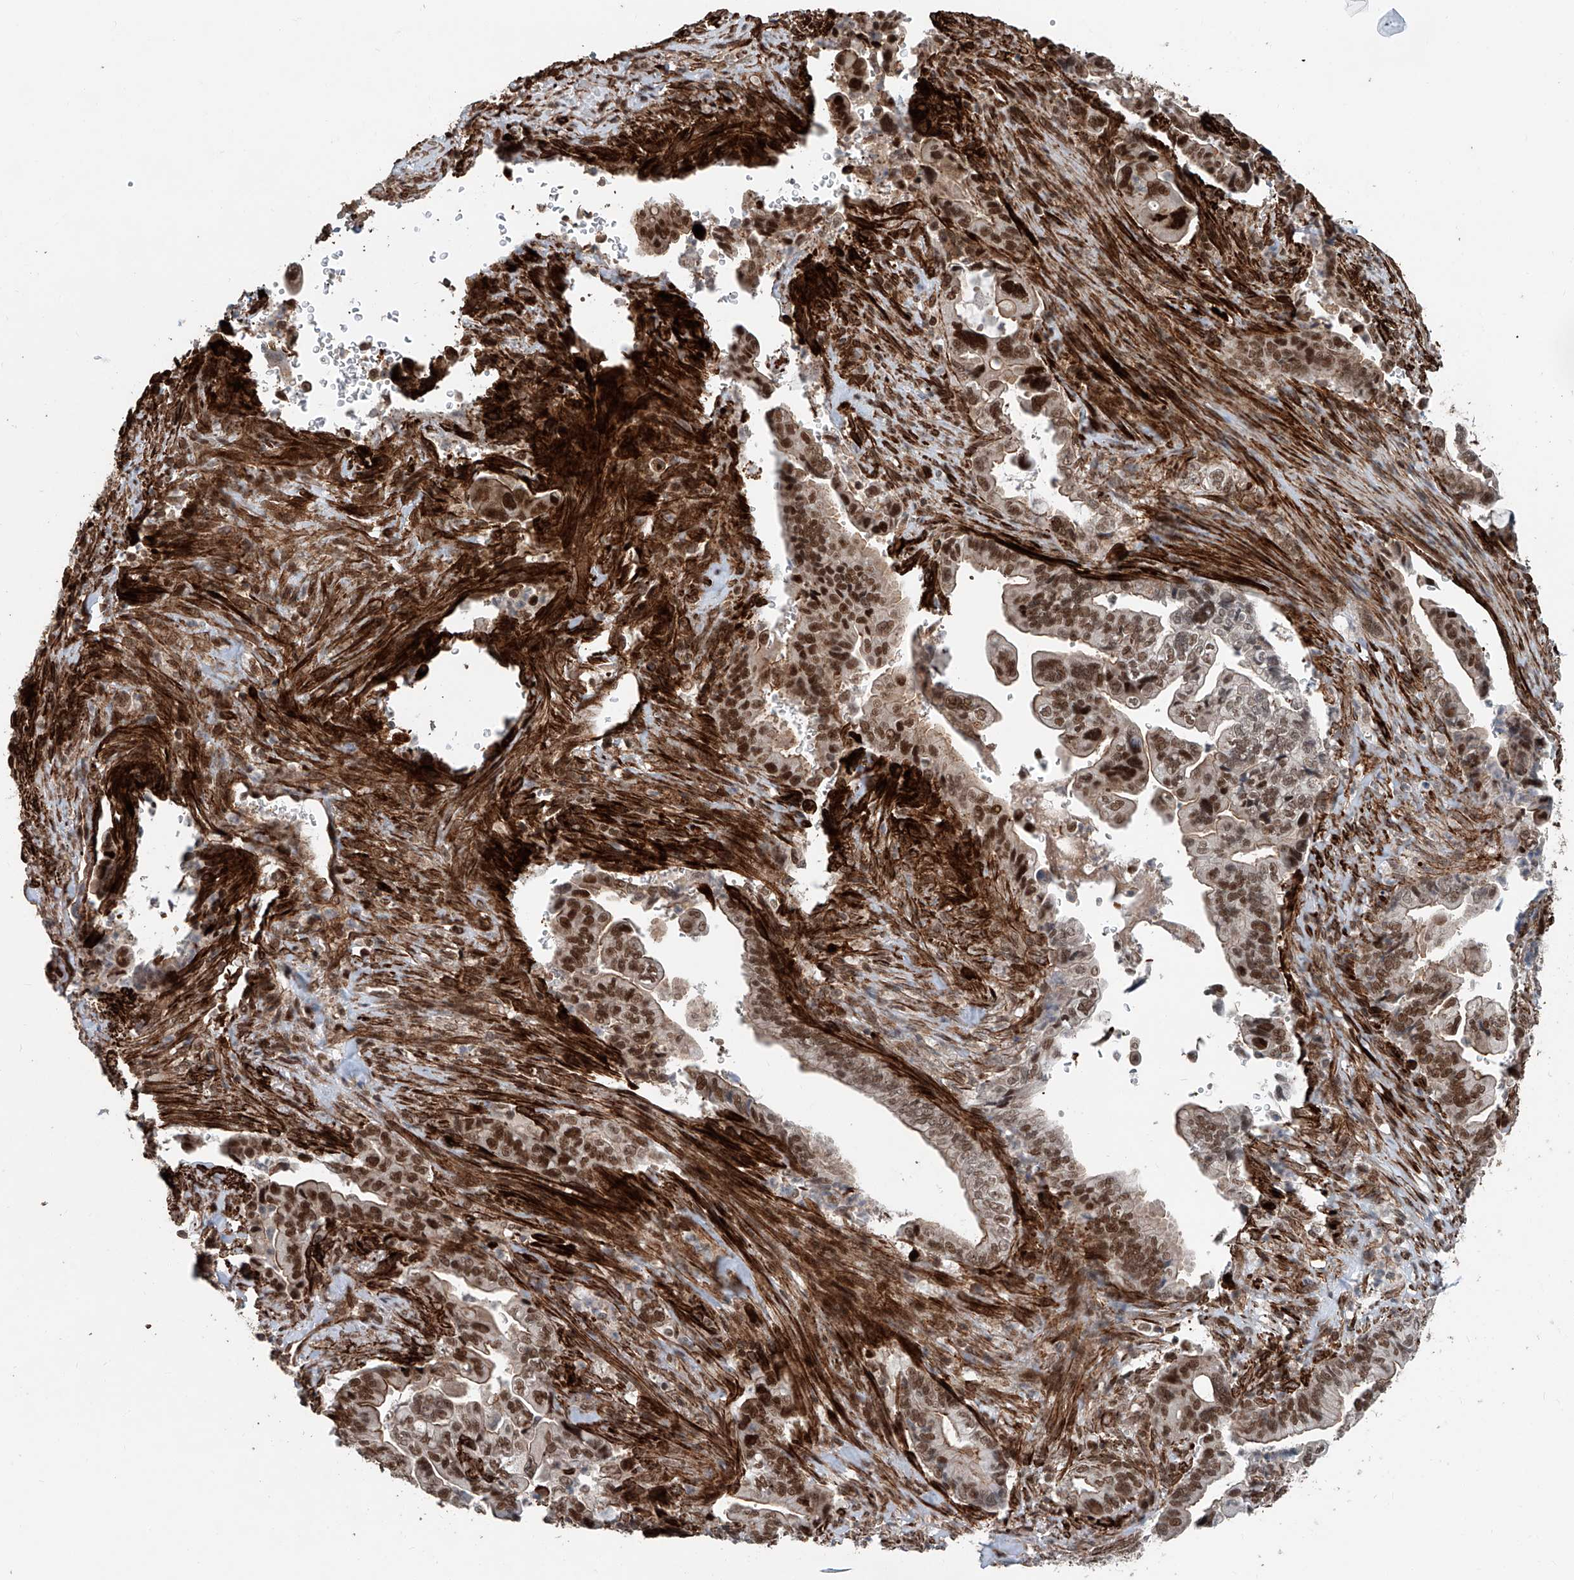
{"staining": {"intensity": "moderate", "quantity": ">75%", "location": "nuclear"}, "tissue": "pancreatic cancer", "cell_type": "Tumor cells", "image_type": "cancer", "snomed": [{"axis": "morphology", "description": "Adenocarcinoma, NOS"}, {"axis": "topography", "description": "Pancreas"}], "caption": "An immunohistochemistry (IHC) histopathology image of neoplastic tissue is shown. Protein staining in brown highlights moderate nuclear positivity in pancreatic cancer (adenocarcinoma) within tumor cells.", "gene": "SDE2", "patient": {"sex": "male", "age": 70}}